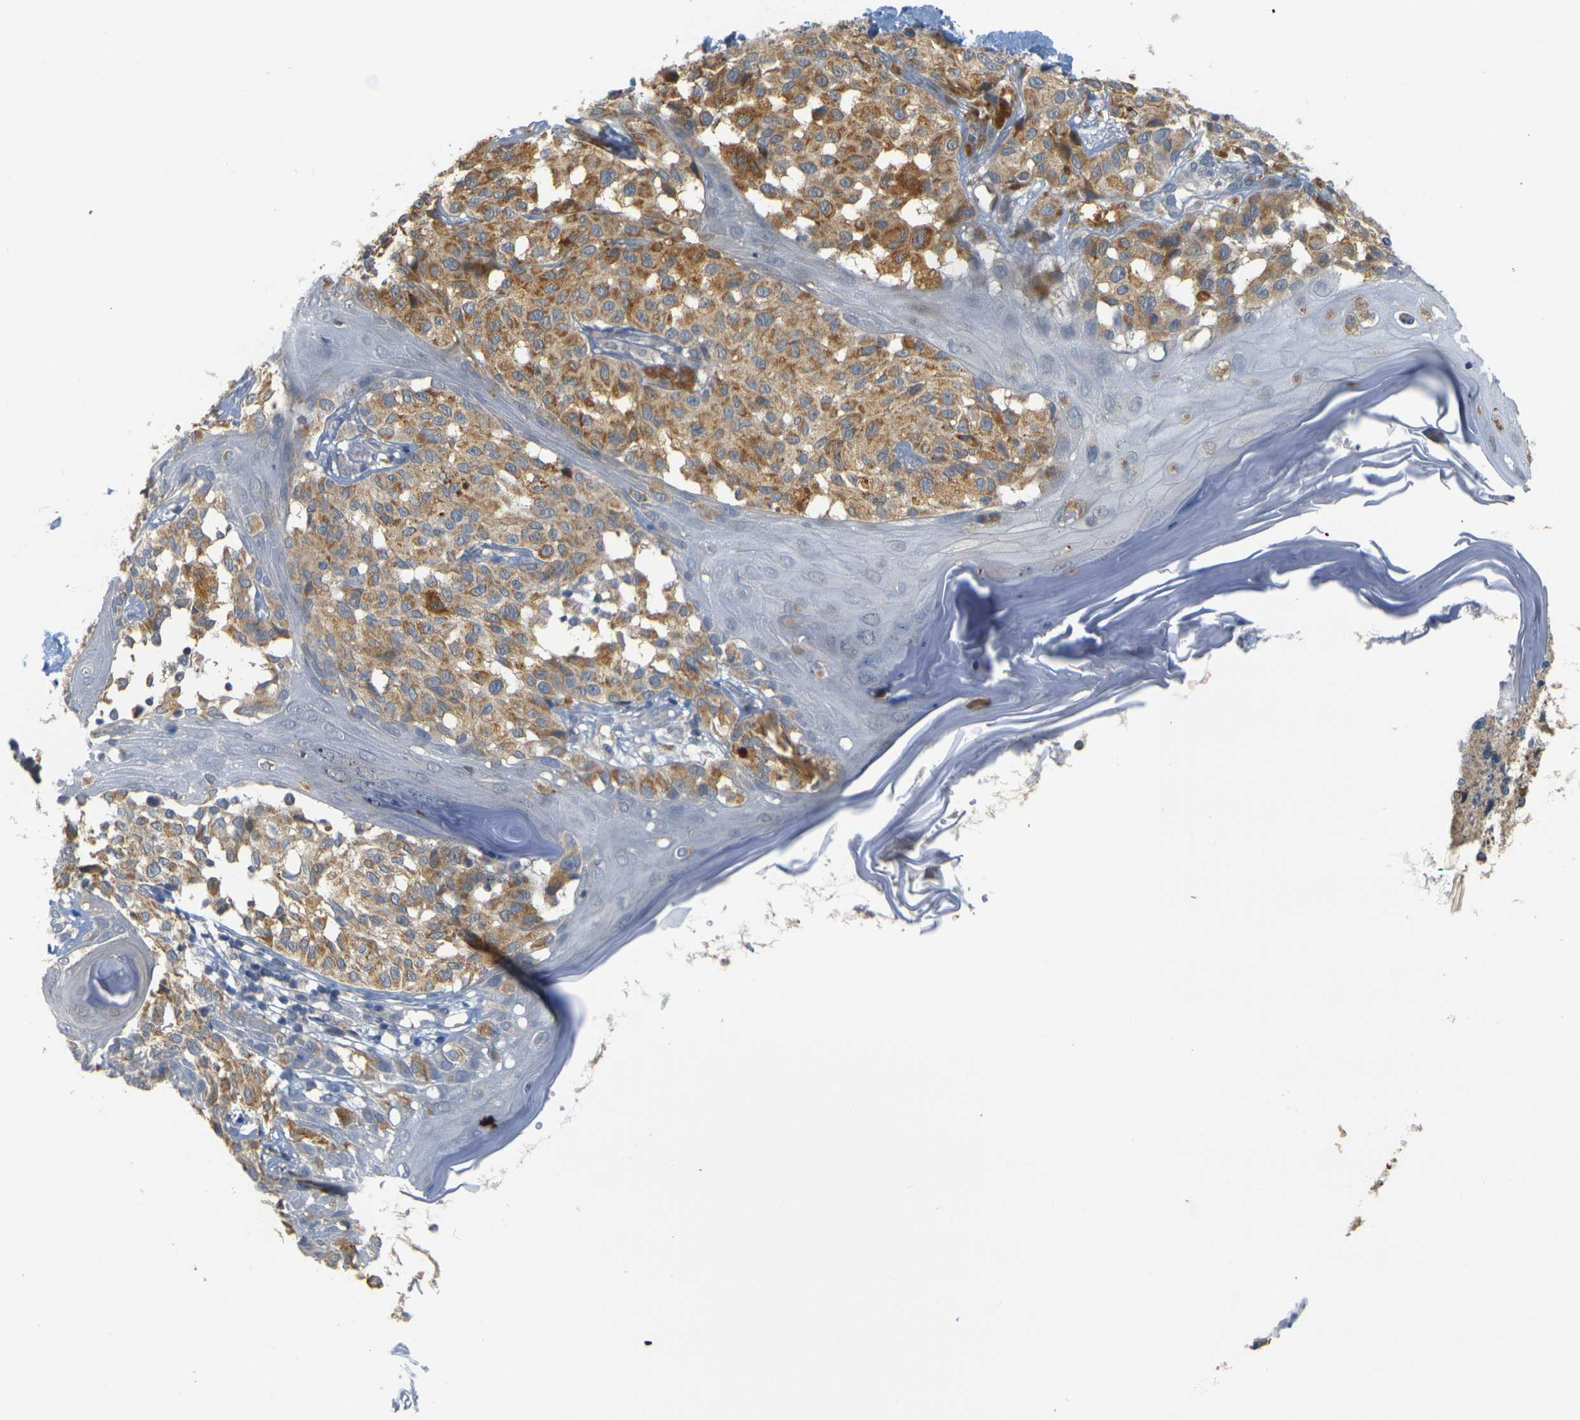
{"staining": {"intensity": "moderate", "quantity": ">75%", "location": "cytoplasmic/membranous"}, "tissue": "melanoma", "cell_type": "Tumor cells", "image_type": "cancer", "snomed": [{"axis": "morphology", "description": "Malignant melanoma, NOS"}, {"axis": "topography", "description": "Skin"}], "caption": "Immunohistochemistry (IHC) (DAB (3,3'-diaminobenzidine)) staining of human melanoma reveals moderate cytoplasmic/membranous protein expression in approximately >75% of tumor cells.", "gene": "GDAP1", "patient": {"sex": "female", "age": 46}}